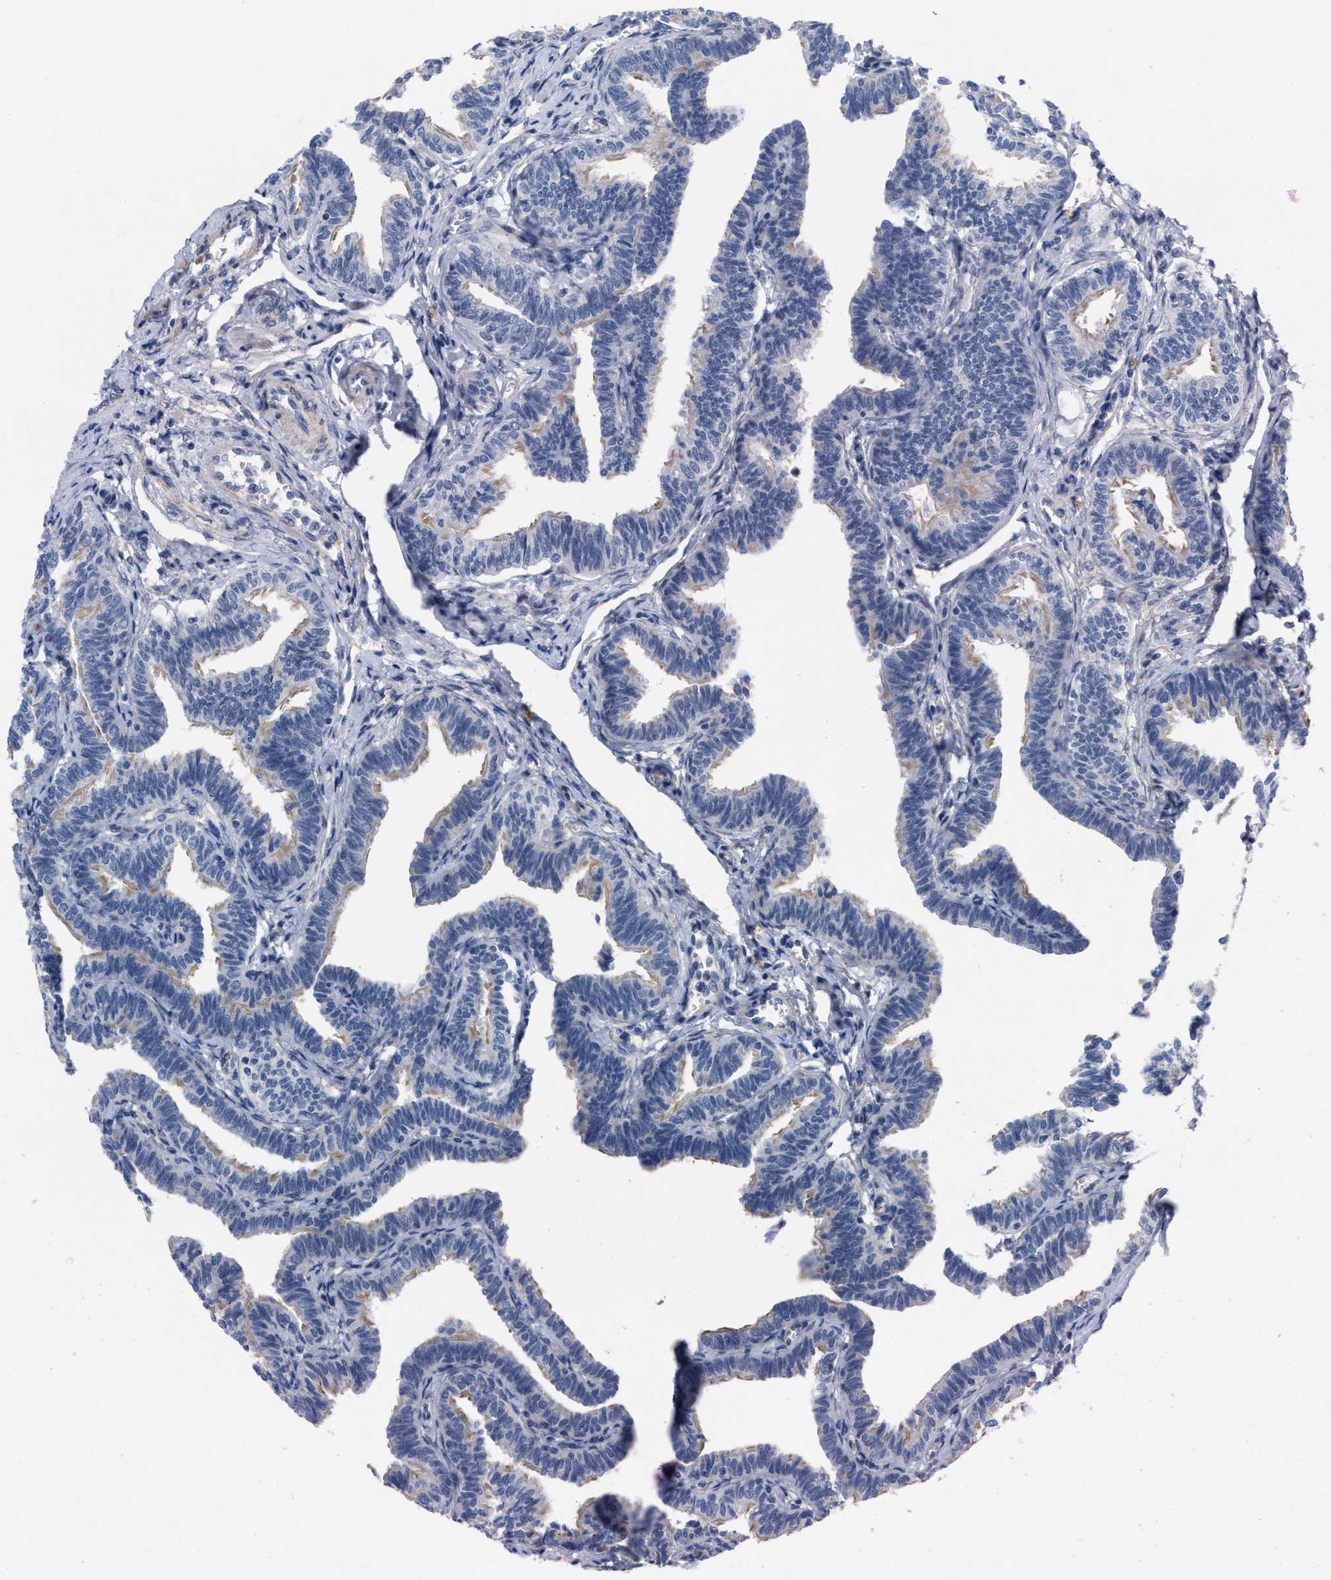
{"staining": {"intensity": "negative", "quantity": "none", "location": "none"}, "tissue": "fallopian tube", "cell_type": "Glandular cells", "image_type": "normal", "snomed": [{"axis": "morphology", "description": "Normal tissue, NOS"}, {"axis": "topography", "description": "Fallopian tube"}, {"axis": "topography", "description": "Ovary"}], "caption": "Benign fallopian tube was stained to show a protein in brown. There is no significant staining in glandular cells. The staining is performed using DAB brown chromogen with nuclei counter-stained in using hematoxylin.", "gene": "CPA2", "patient": {"sex": "female", "age": 23}}